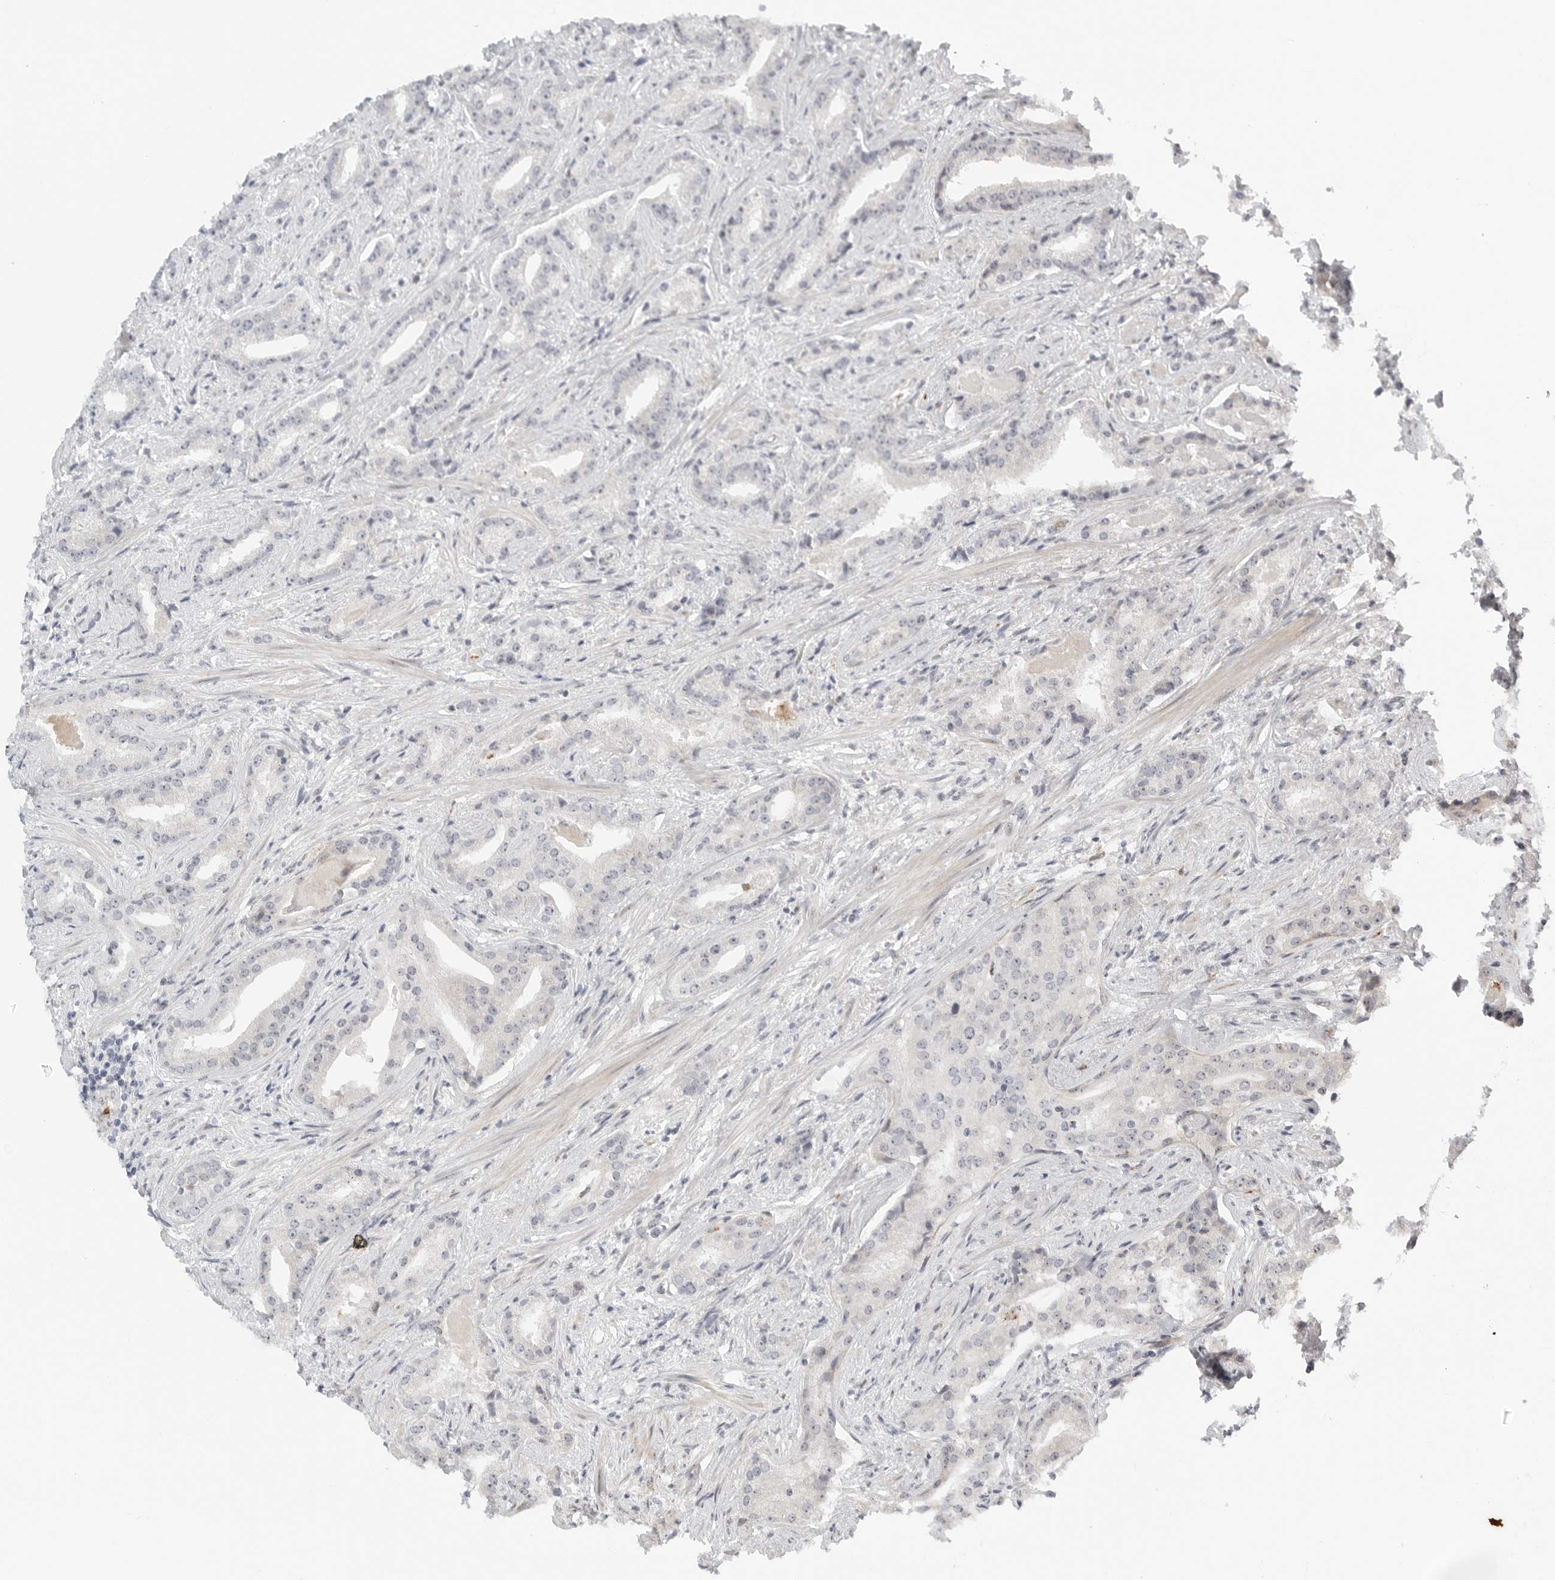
{"staining": {"intensity": "weak", "quantity": "25%-75%", "location": "nuclear"}, "tissue": "prostate cancer", "cell_type": "Tumor cells", "image_type": "cancer", "snomed": [{"axis": "morphology", "description": "Adenocarcinoma, Low grade"}, {"axis": "topography", "description": "Prostate"}], "caption": "A brown stain highlights weak nuclear staining of a protein in adenocarcinoma (low-grade) (prostate) tumor cells.", "gene": "DSCC1", "patient": {"sex": "male", "age": 67}}